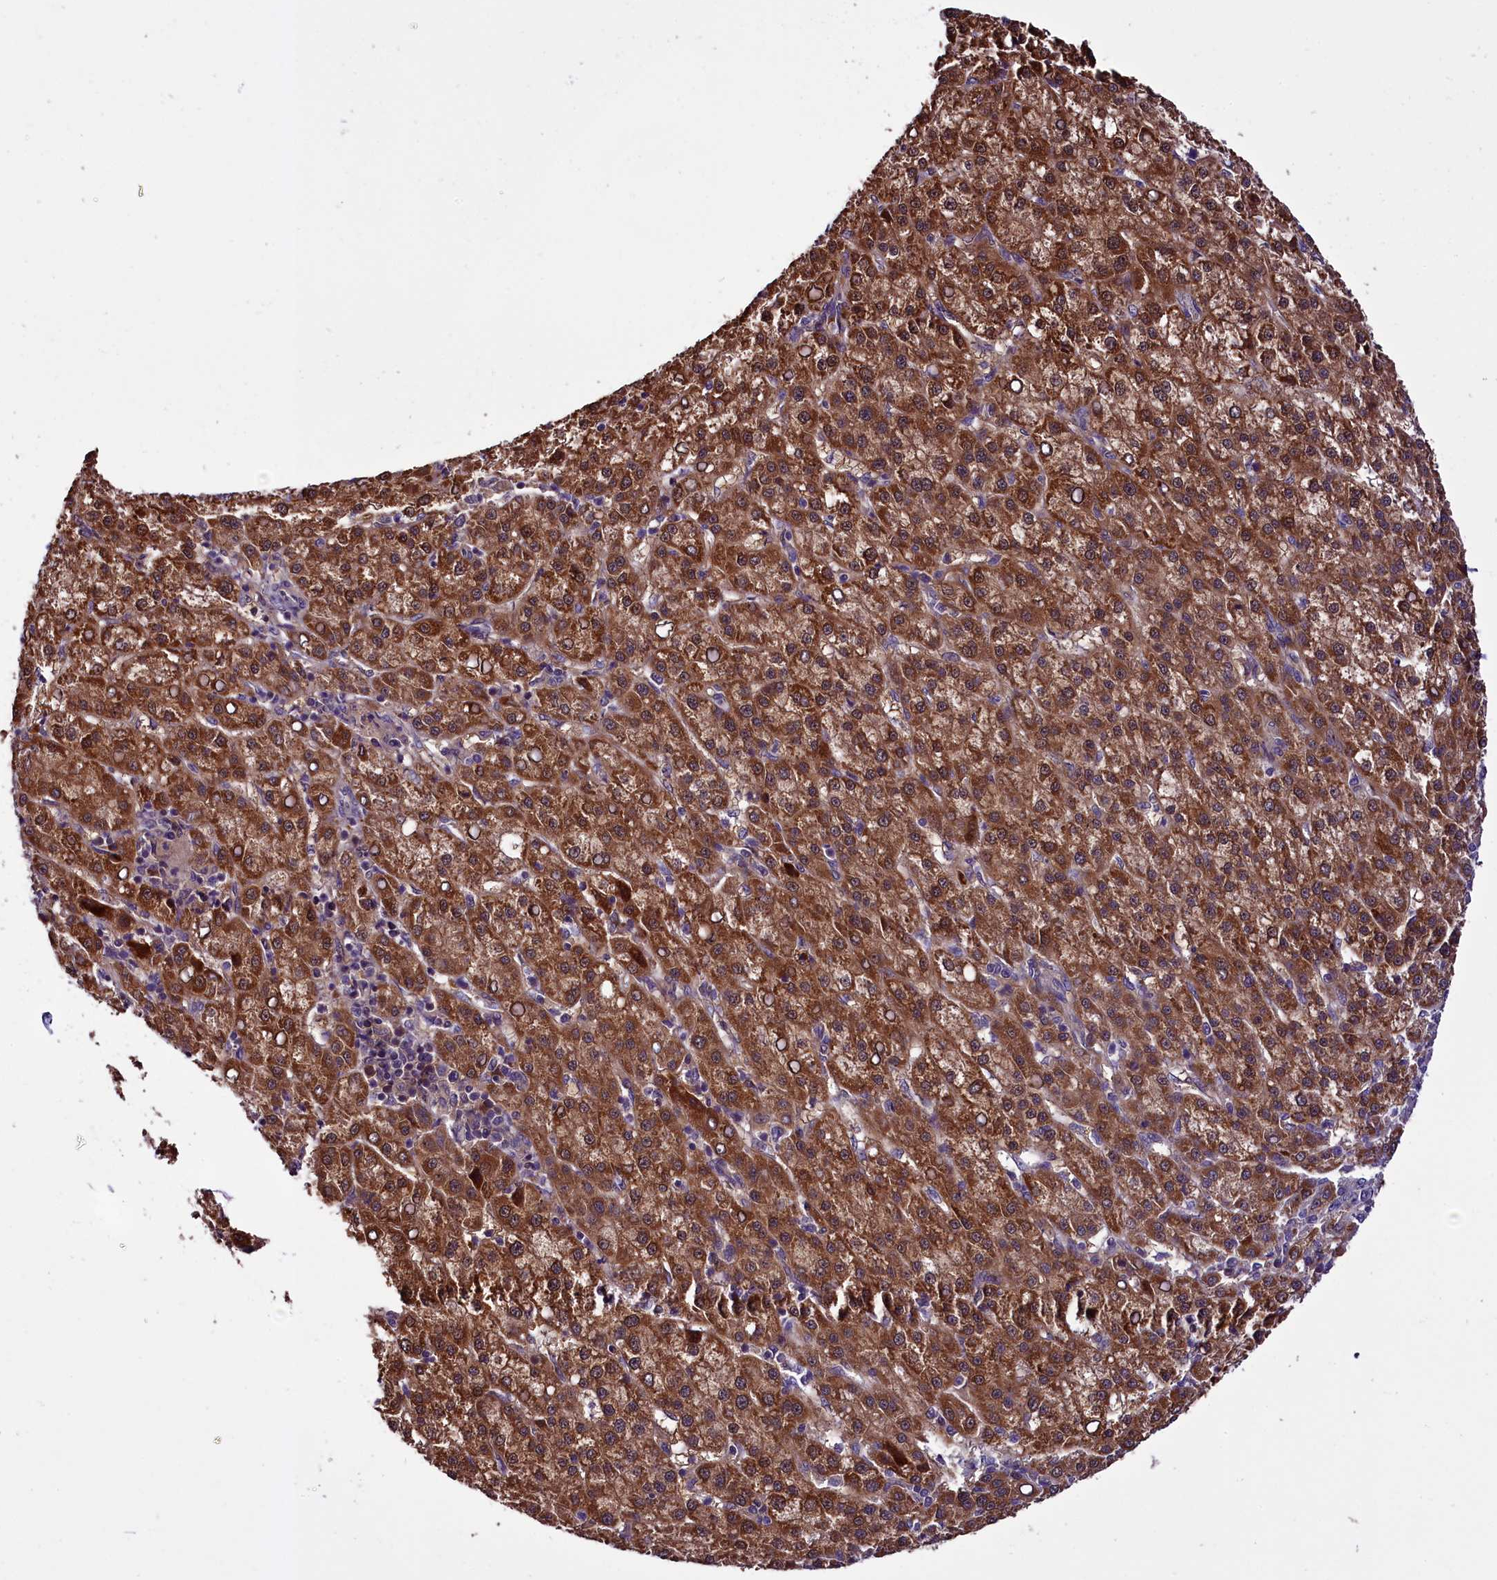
{"staining": {"intensity": "moderate", "quantity": ">75%", "location": "cytoplasmic/membranous,nuclear"}, "tissue": "liver cancer", "cell_type": "Tumor cells", "image_type": "cancer", "snomed": [{"axis": "morphology", "description": "Carcinoma, Hepatocellular, NOS"}, {"axis": "topography", "description": "Liver"}], "caption": "Tumor cells display medium levels of moderate cytoplasmic/membranous and nuclear expression in approximately >75% of cells in human liver hepatocellular carcinoma.", "gene": "RPUSD2", "patient": {"sex": "female", "age": 58}}